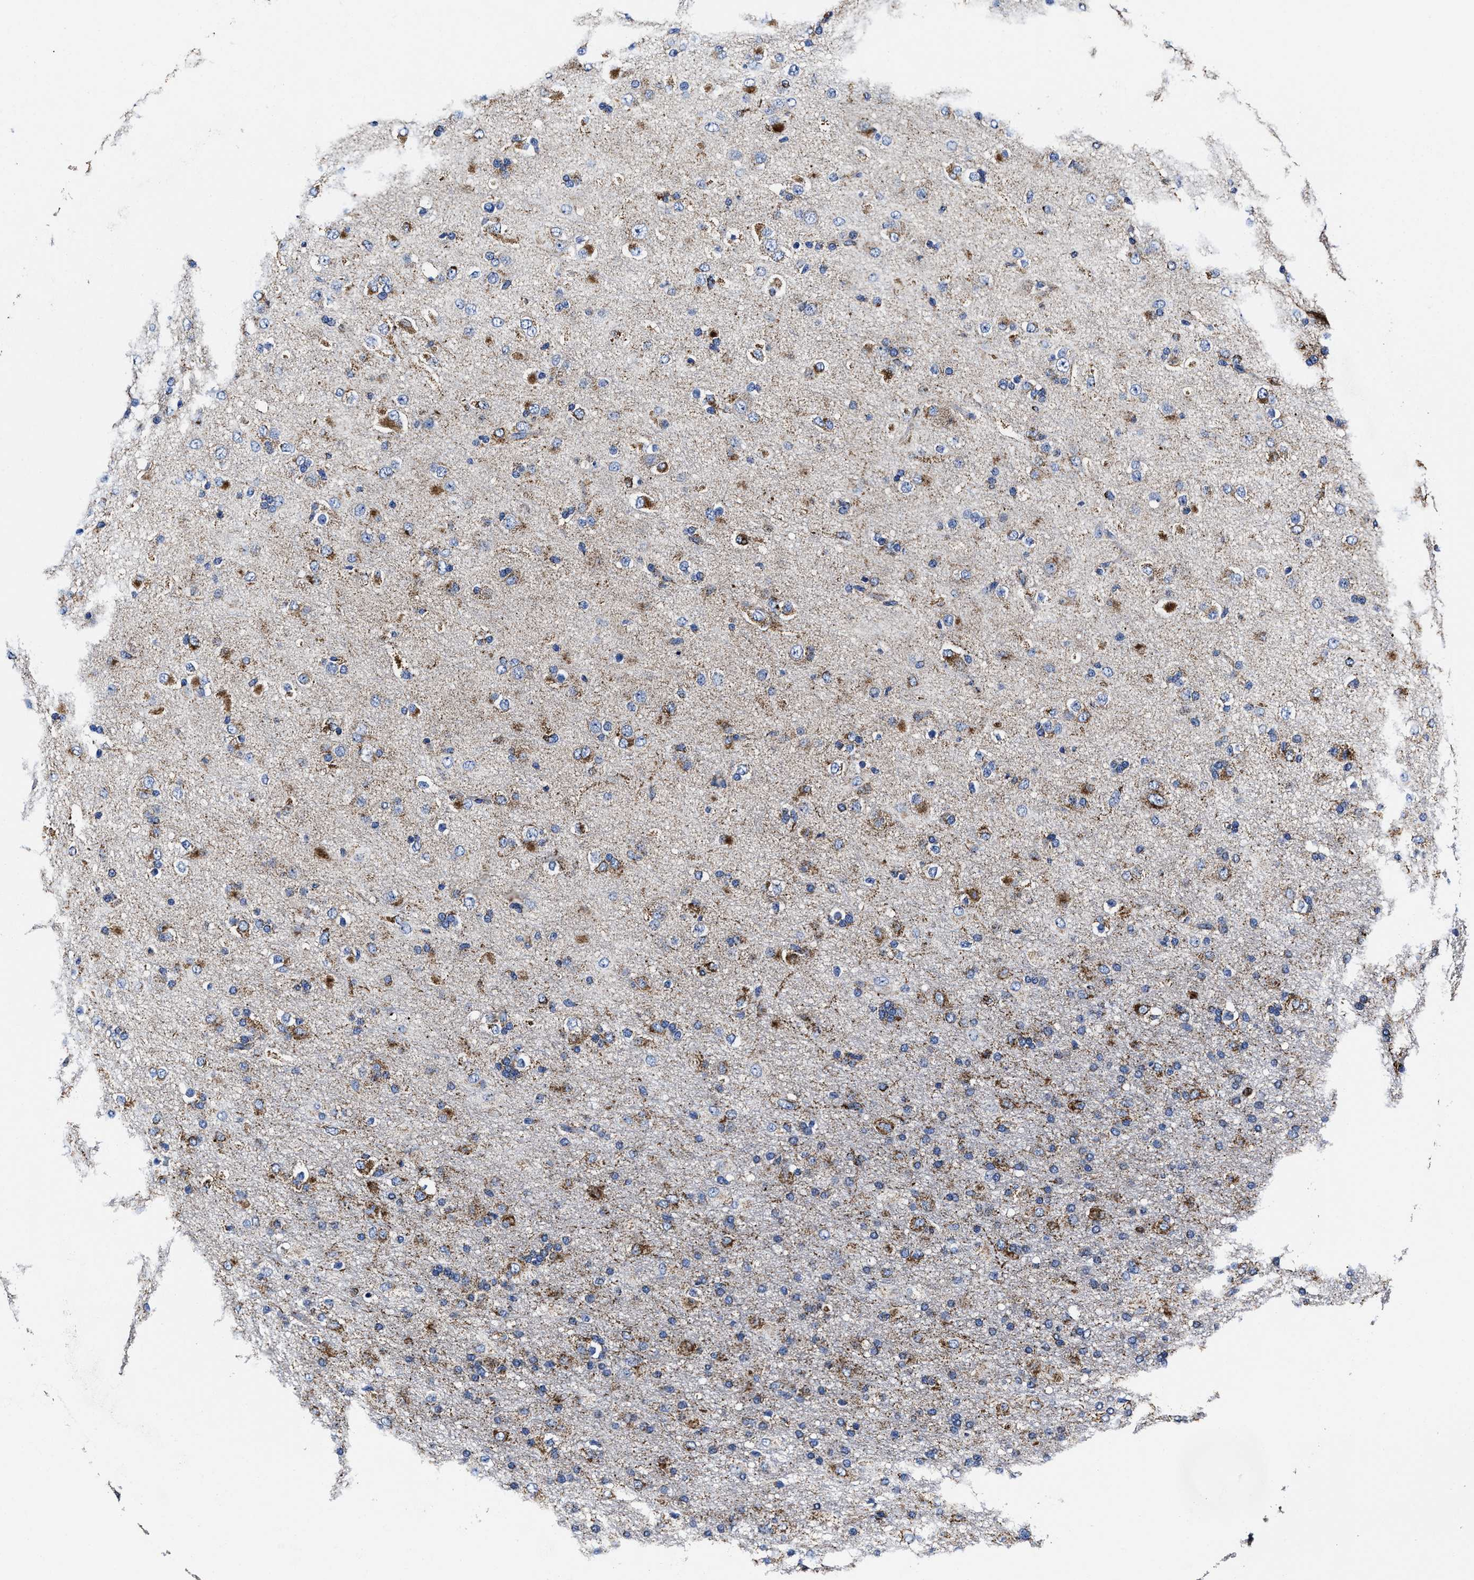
{"staining": {"intensity": "moderate", "quantity": ">75%", "location": "cytoplasmic/membranous"}, "tissue": "glioma", "cell_type": "Tumor cells", "image_type": "cancer", "snomed": [{"axis": "morphology", "description": "Glioma, malignant, Low grade"}, {"axis": "topography", "description": "Brain"}], "caption": "Protein expression analysis of human malignant glioma (low-grade) reveals moderate cytoplasmic/membranous expression in approximately >75% of tumor cells. (Brightfield microscopy of DAB IHC at high magnification).", "gene": "HINT2", "patient": {"sex": "male", "age": 65}}